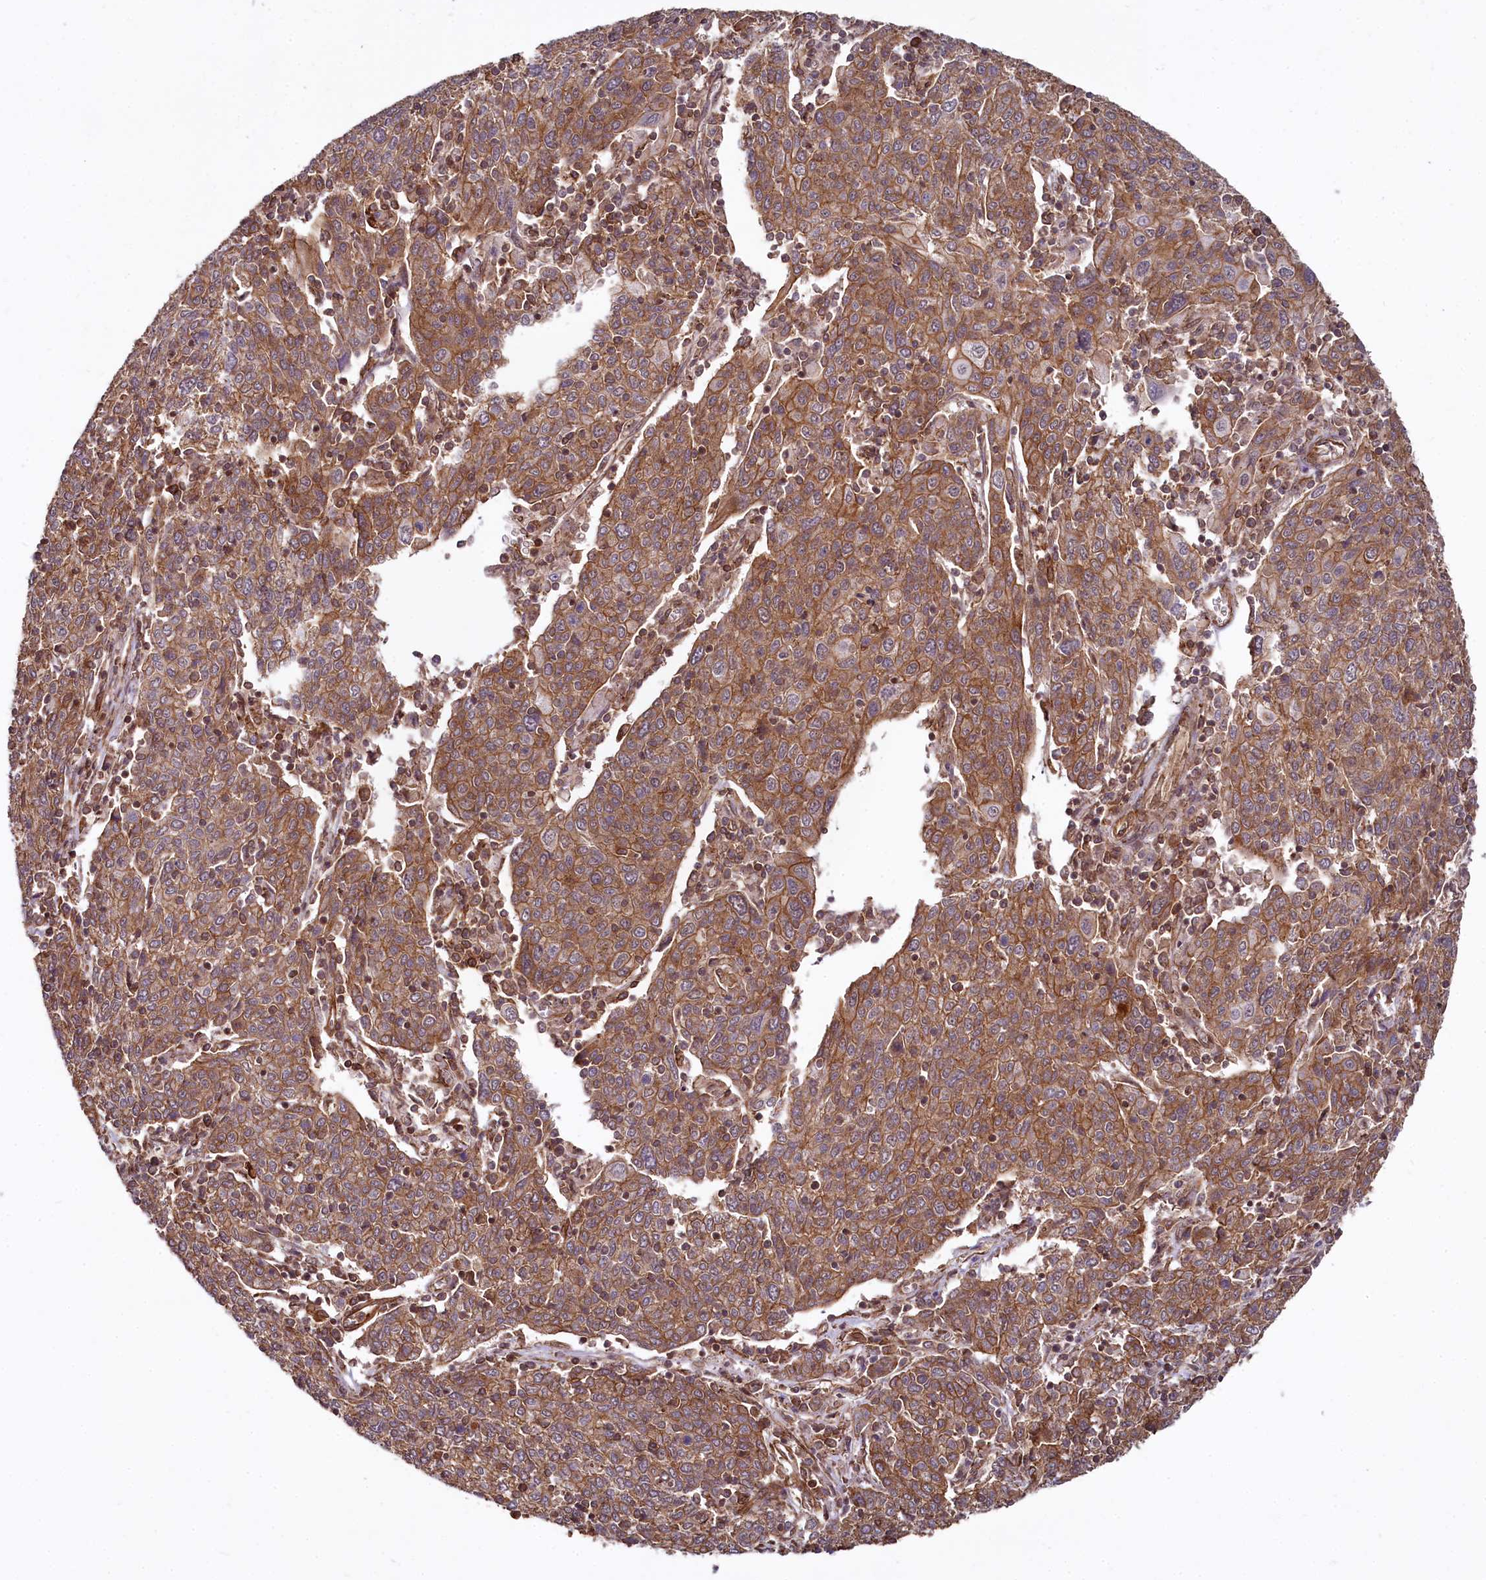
{"staining": {"intensity": "moderate", "quantity": ">75%", "location": "cytoplasmic/membranous"}, "tissue": "cervical cancer", "cell_type": "Tumor cells", "image_type": "cancer", "snomed": [{"axis": "morphology", "description": "Squamous cell carcinoma, NOS"}, {"axis": "topography", "description": "Cervix"}], "caption": "Cervical cancer was stained to show a protein in brown. There is medium levels of moderate cytoplasmic/membranous expression in about >75% of tumor cells. The protein is shown in brown color, while the nuclei are stained blue.", "gene": "SVIP", "patient": {"sex": "female", "age": 67}}